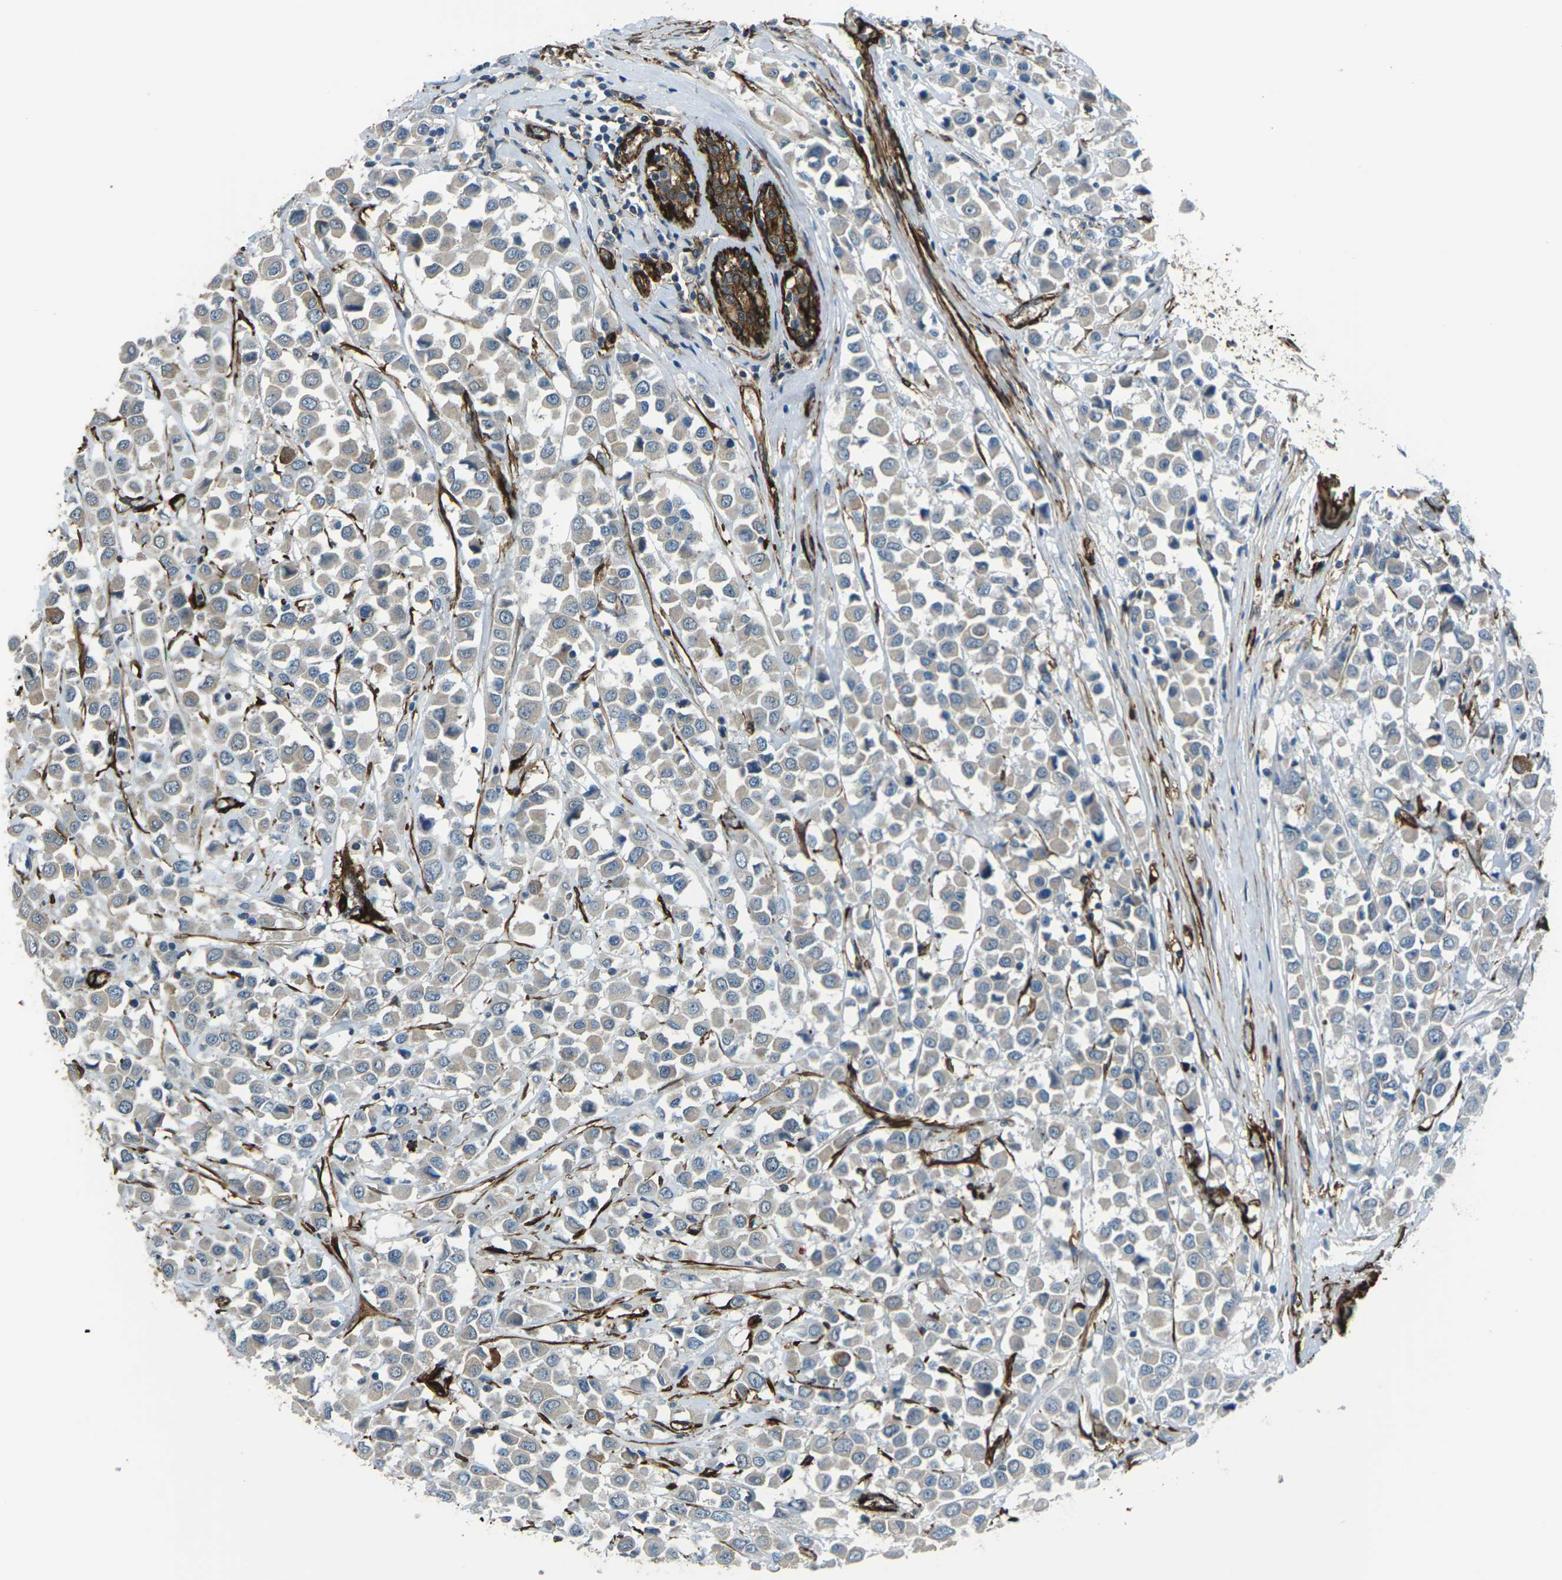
{"staining": {"intensity": "weak", "quantity": "<25%", "location": "cytoplasmic/membranous"}, "tissue": "breast cancer", "cell_type": "Tumor cells", "image_type": "cancer", "snomed": [{"axis": "morphology", "description": "Duct carcinoma"}, {"axis": "topography", "description": "Breast"}], "caption": "Immunohistochemistry (IHC) image of neoplastic tissue: breast cancer stained with DAB (3,3'-diaminobenzidine) reveals no significant protein expression in tumor cells.", "gene": "GRAMD1C", "patient": {"sex": "female", "age": 61}}